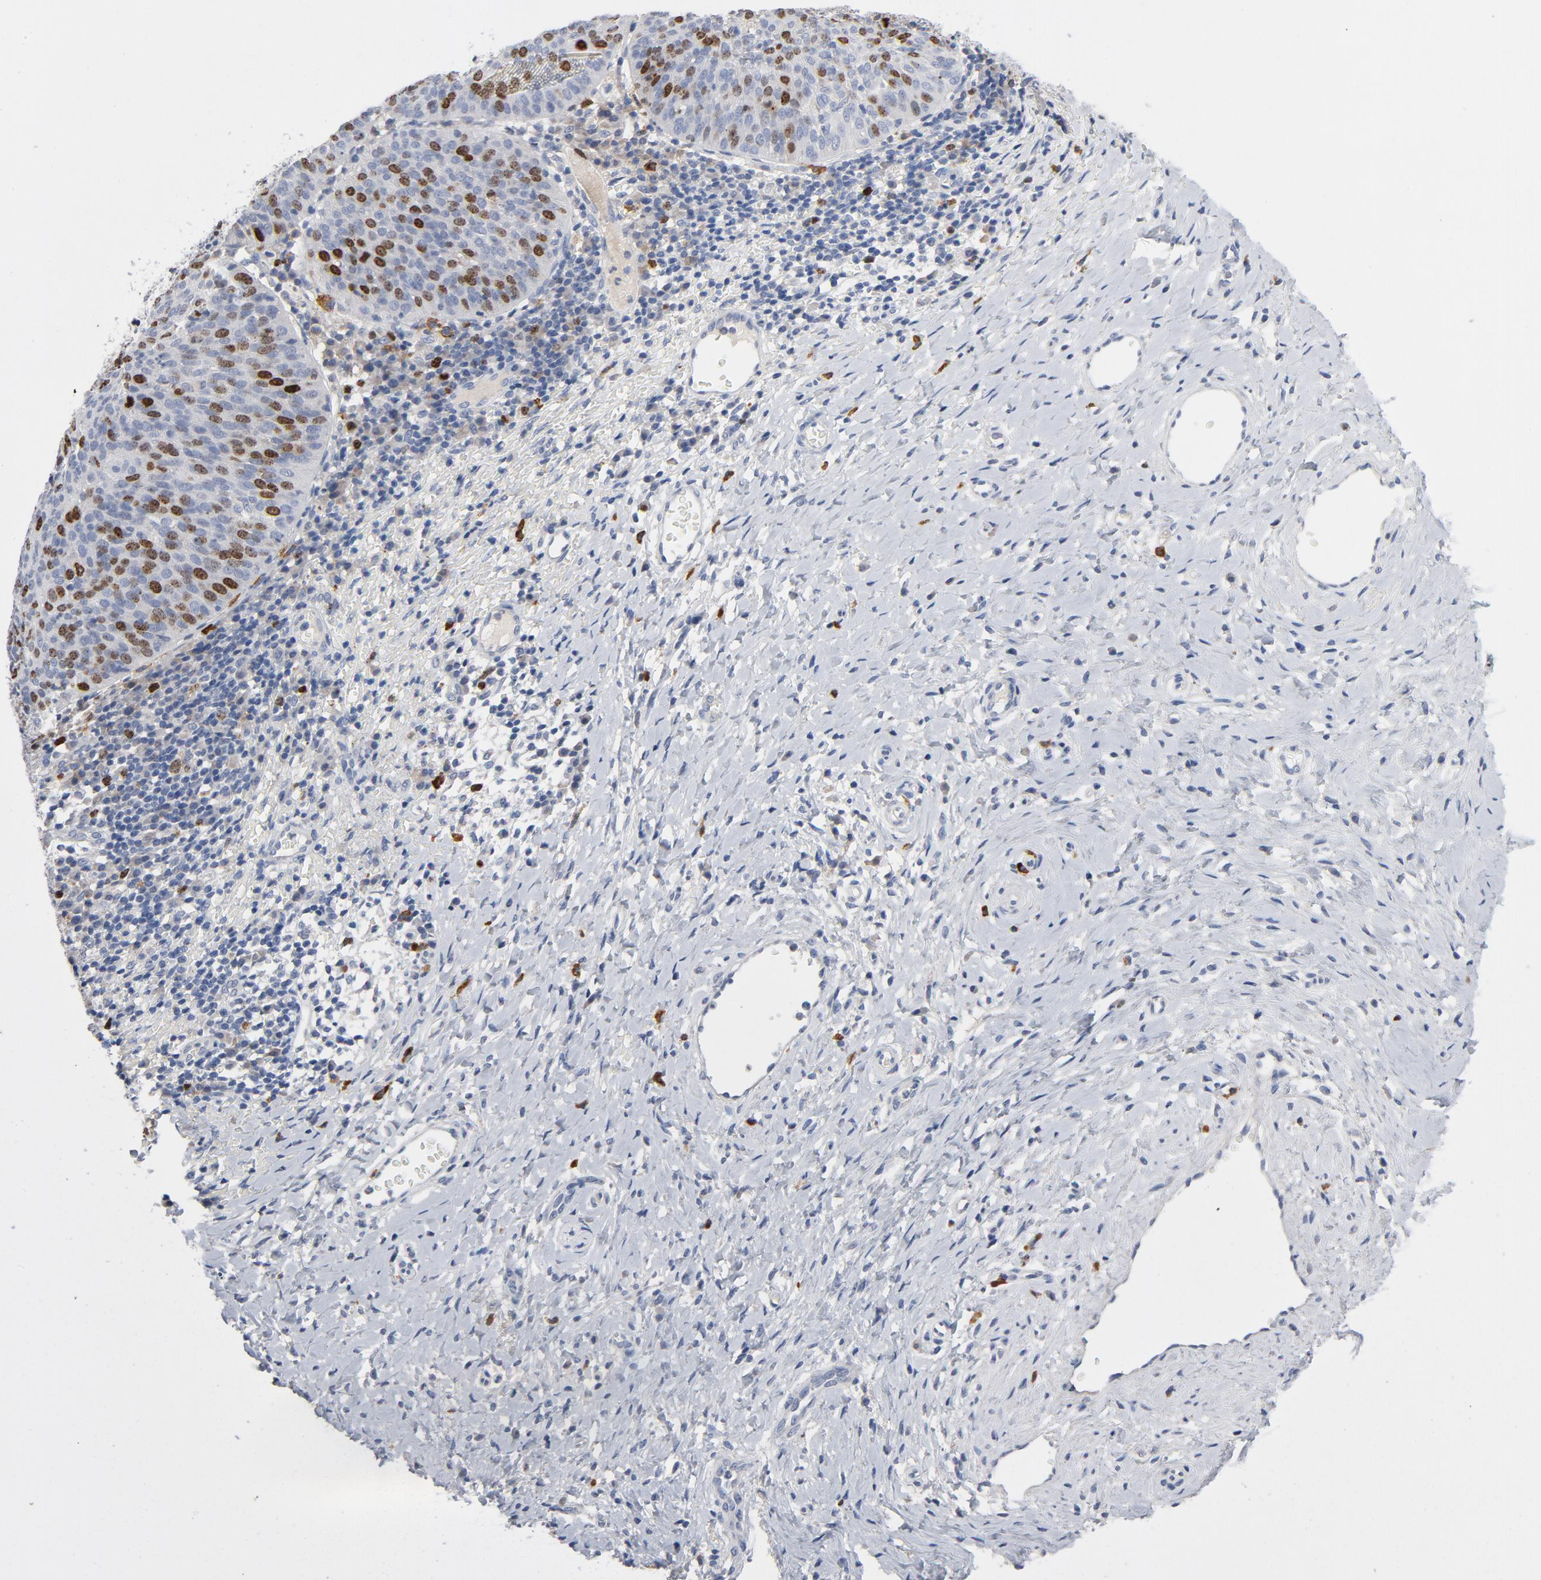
{"staining": {"intensity": "moderate", "quantity": "<25%", "location": "nuclear"}, "tissue": "cervical cancer", "cell_type": "Tumor cells", "image_type": "cancer", "snomed": [{"axis": "morphology", "description": "Normal tissue, NOS"}, {"axis": "morphology", "description": "Squamous cell carcinoma, NOS"}, {"axis": "topography", "description": "Cervix"}], "caption": "IHC photomicrograph of neoplastic tissue: human cervical squamous cell carcinoma stained using IHC exhibits low levels of moderate protein expression localized specifically in the nuclear of tumor cells, appearing as a nuclear brown color.", "gene": "BIRC5", "patient": {"sex": "female", "age": 39}}